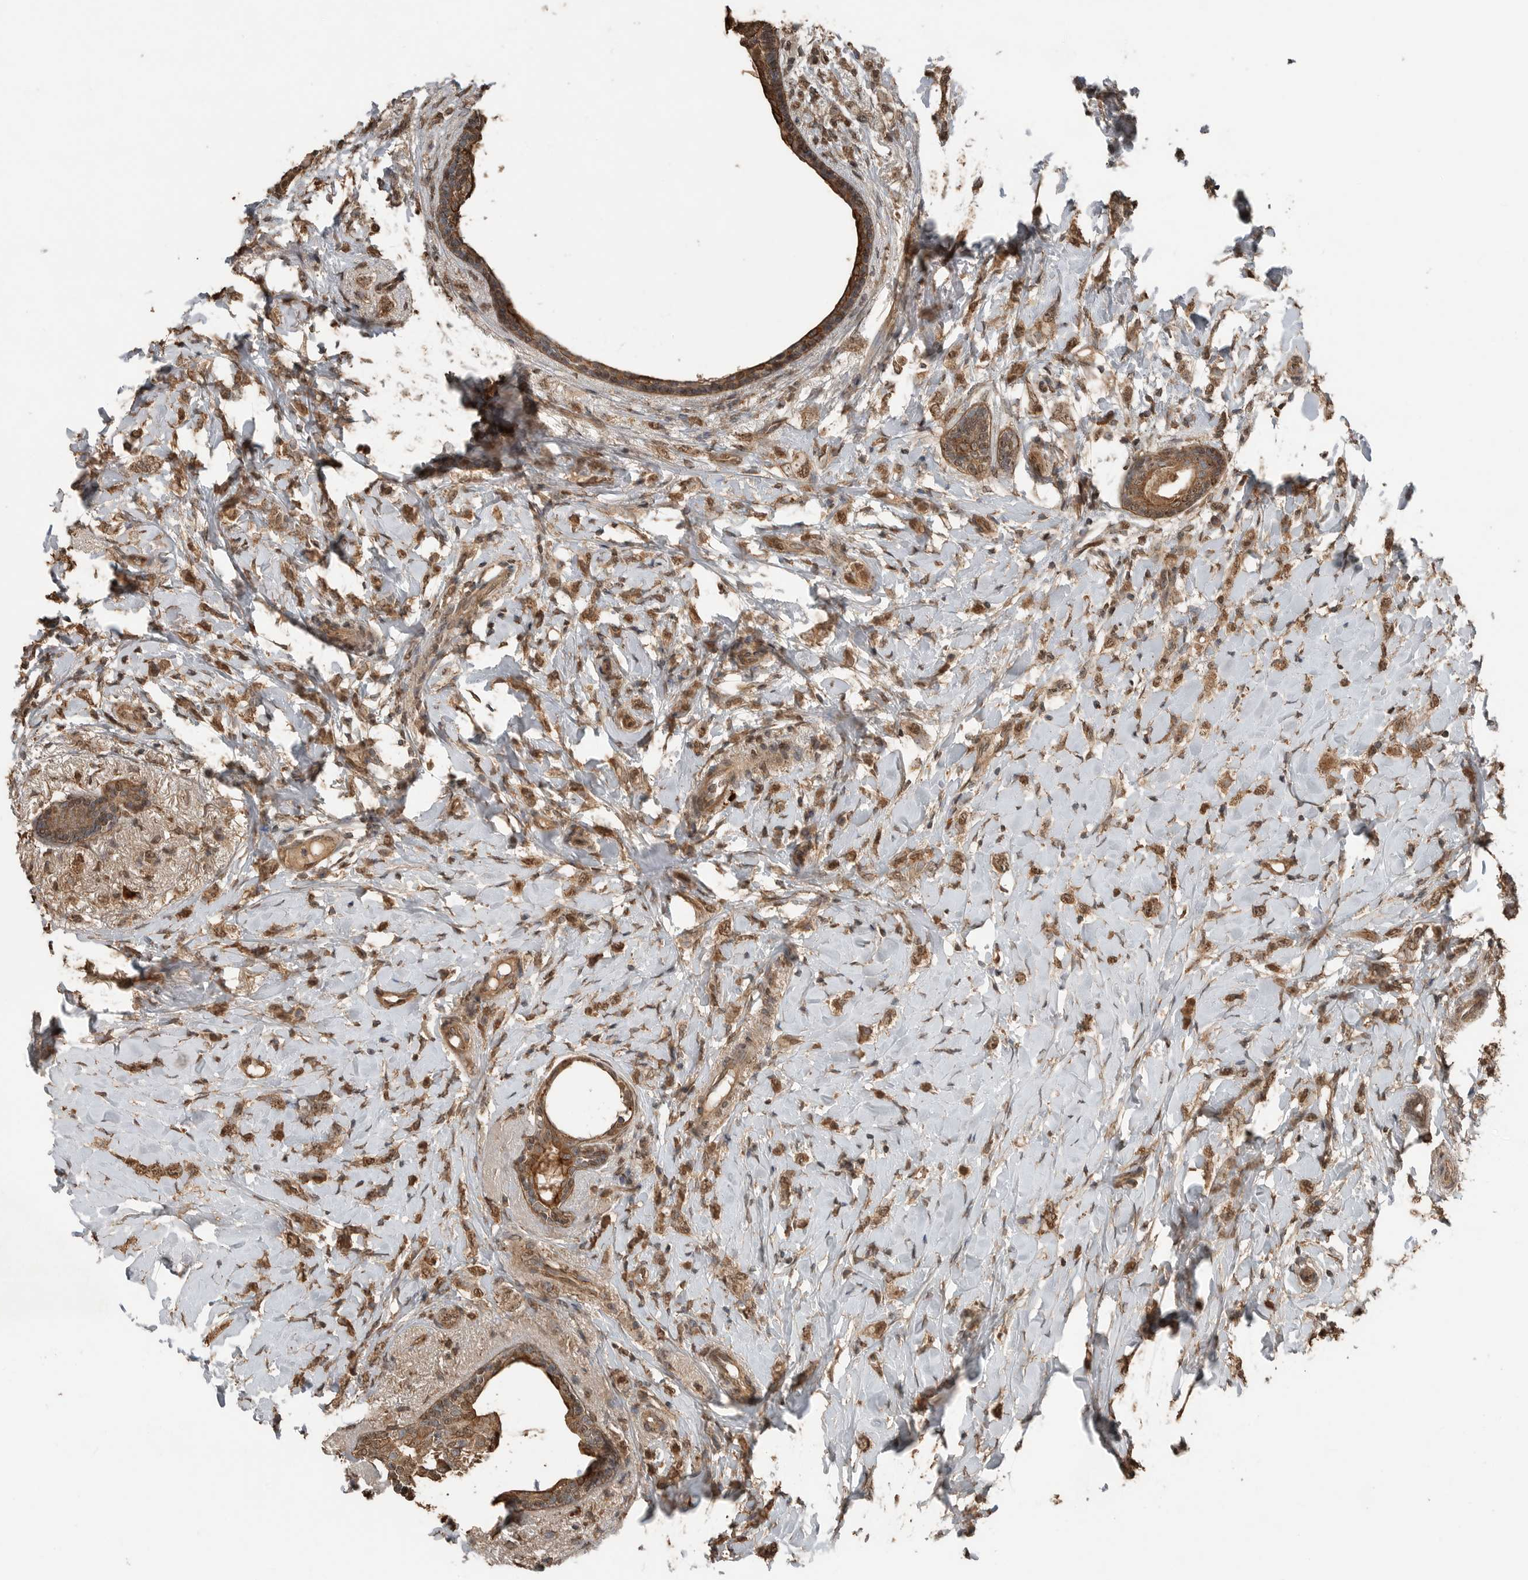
{"staining": {"intensity": "moderate", "quantity": ">75%", "location": "cytoplasmic/membranous,nuclear"}, "tissue": "breast cancer", "cell_type": "Tumor cells", "image_type": "cancer", "snomed": [{"axis": "morphology", "description": "Normal tissue, NOS"}, {"axis": "morphology", "description": "Lobular carcinoma"}, {"axis": "topography", "description": "Breast"}], "caption": "This is a histology image of immunohistochemistry (IHC) staining of lobular carcinoma (breast), which shows moderate staining in the cytoplasmic/membranous and nuclear of tumor cells.", "gene": "BLZF1", "patient": {"sex": "female", "age": 47}}